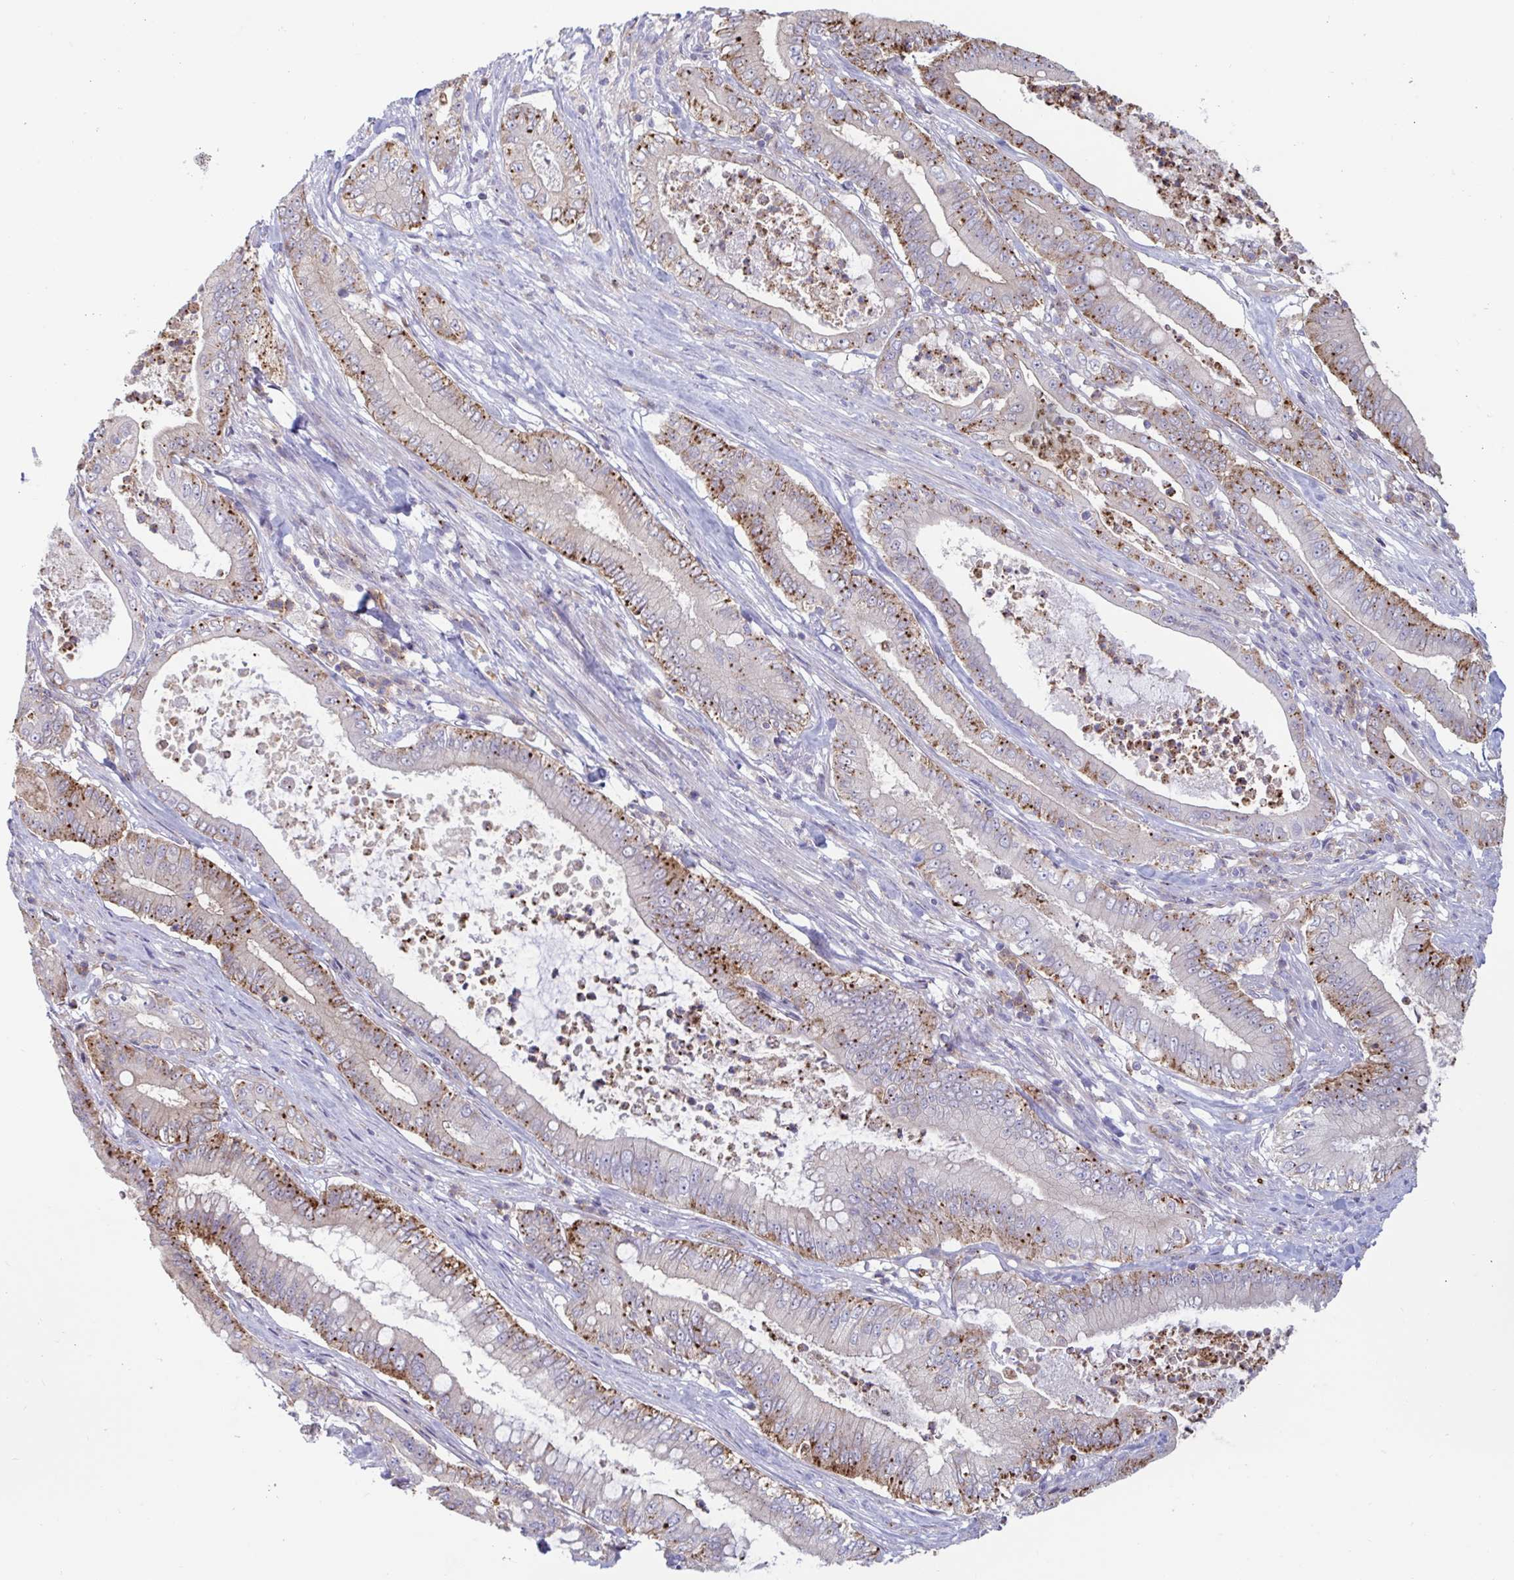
{"staining": {"intensity": "moderate", "quantity": ">75%", "location": "cytoplasmic/membranous"}, "tissue": "pancreatic cancer", "cell_type": "Tumor cells", "image_type": "cancer", "snomed": [{"axis": "morphology", "description": "Adenocarcinoma, NOS"}, {"axis": "topography", "description": "Pancreas"}], "caption": "This photomicrograph displays pancreatic cancer (adenocarcinoma) stained with immunohistochemistry (IHC) to label a protein in brown. The cytoplasmic/membranous of tumor cells show moderate positivity for the protein. Nuclei are counter-stained blue.", "gene": "SLC9A6", "patient": {"sex": "male", "age": 71}}